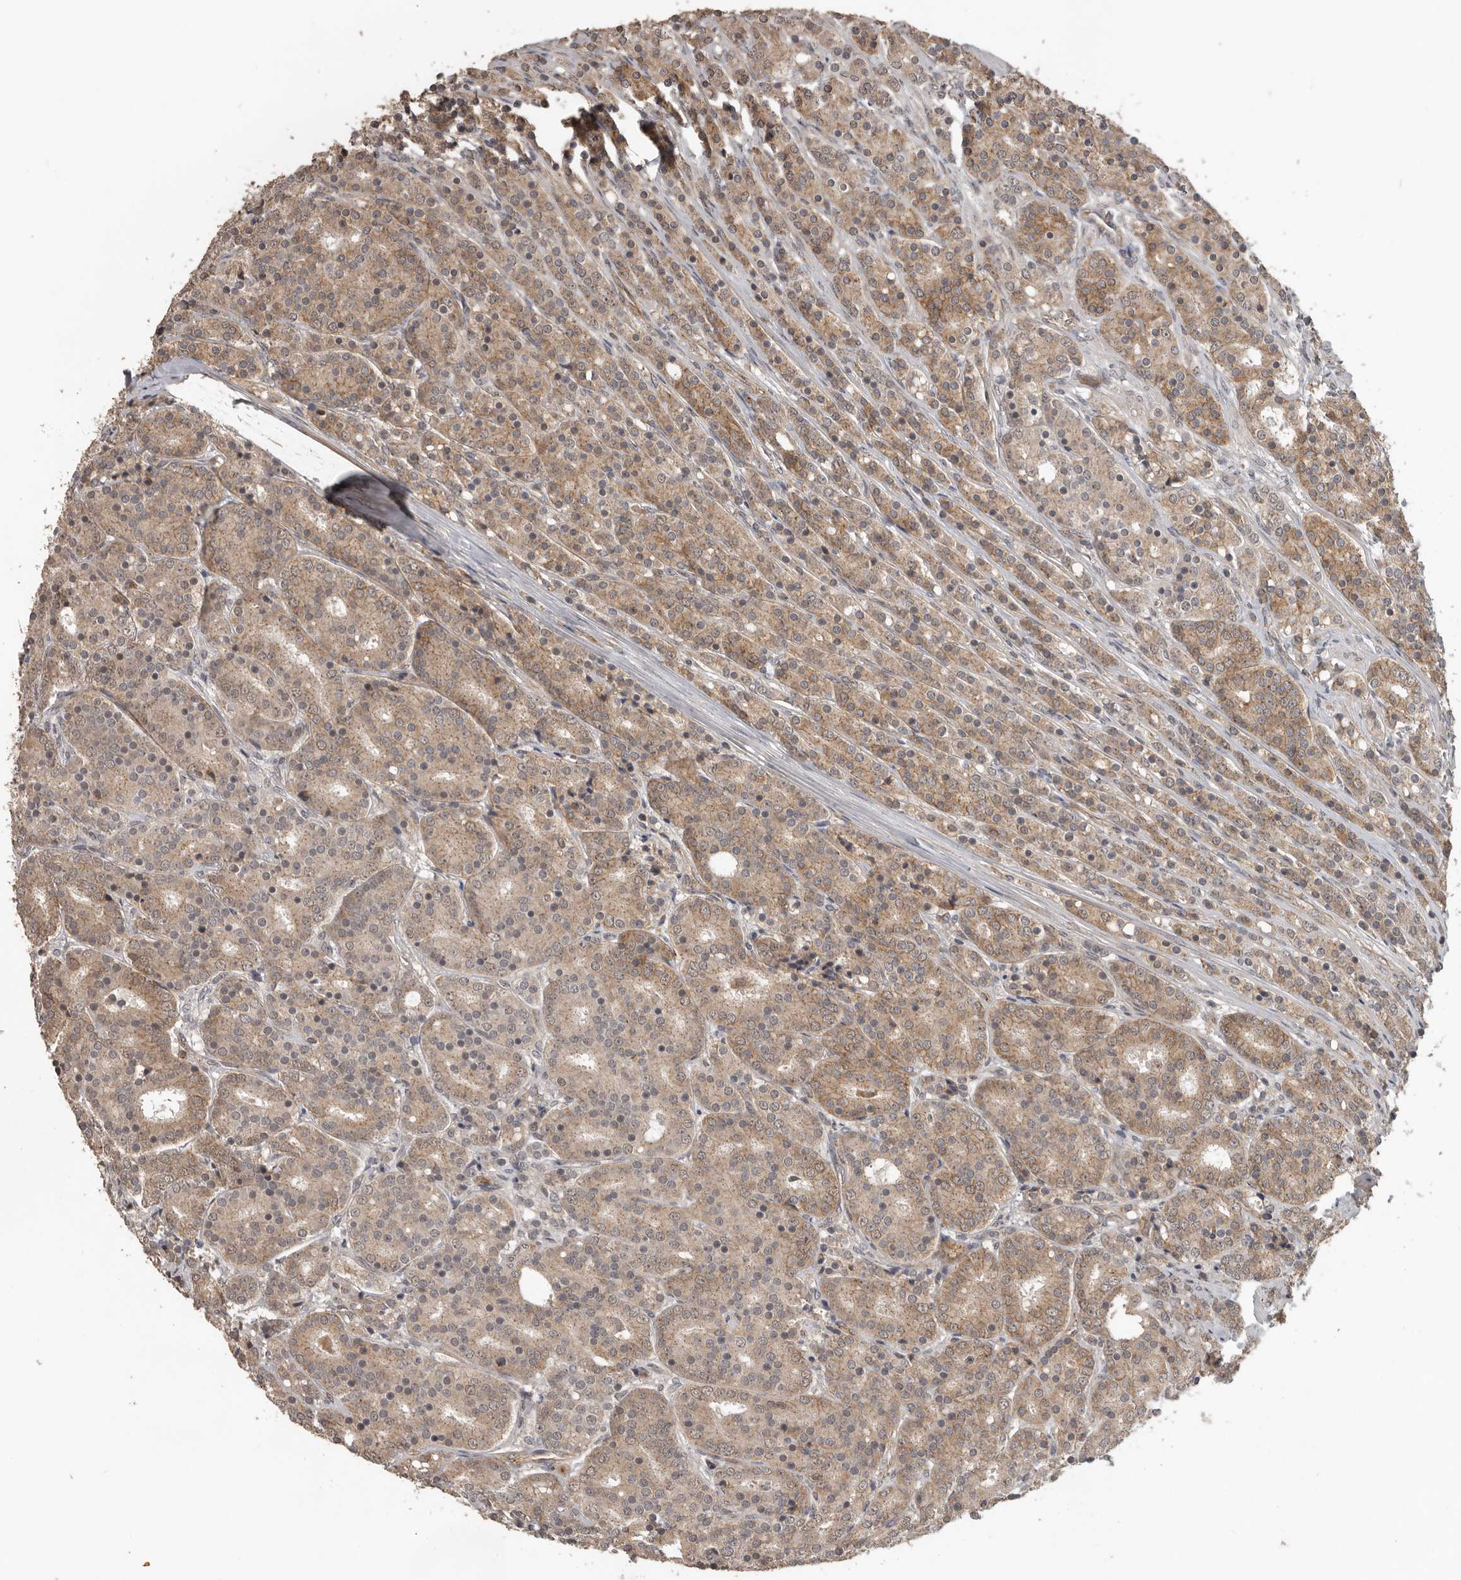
{"staining": {"intensity": "moderate", "quantity": ">75%", "location": "cytoplasmic/membranous"}, "tissue": "prostate cancer", "cell_type": "Tumor cells", "image_type": "cancer", "snomed": [{"axis": "morphology", "description": "Adenocarcinoma, High grade"}, {"axis": "topography", "description": "Prostate"}], "caption": "Prostate cancer stained with a protein marker exhibits moderate staining in tumor cells.", "gene": "CEP350", "patient": {"sex": "male", "age": 62}}